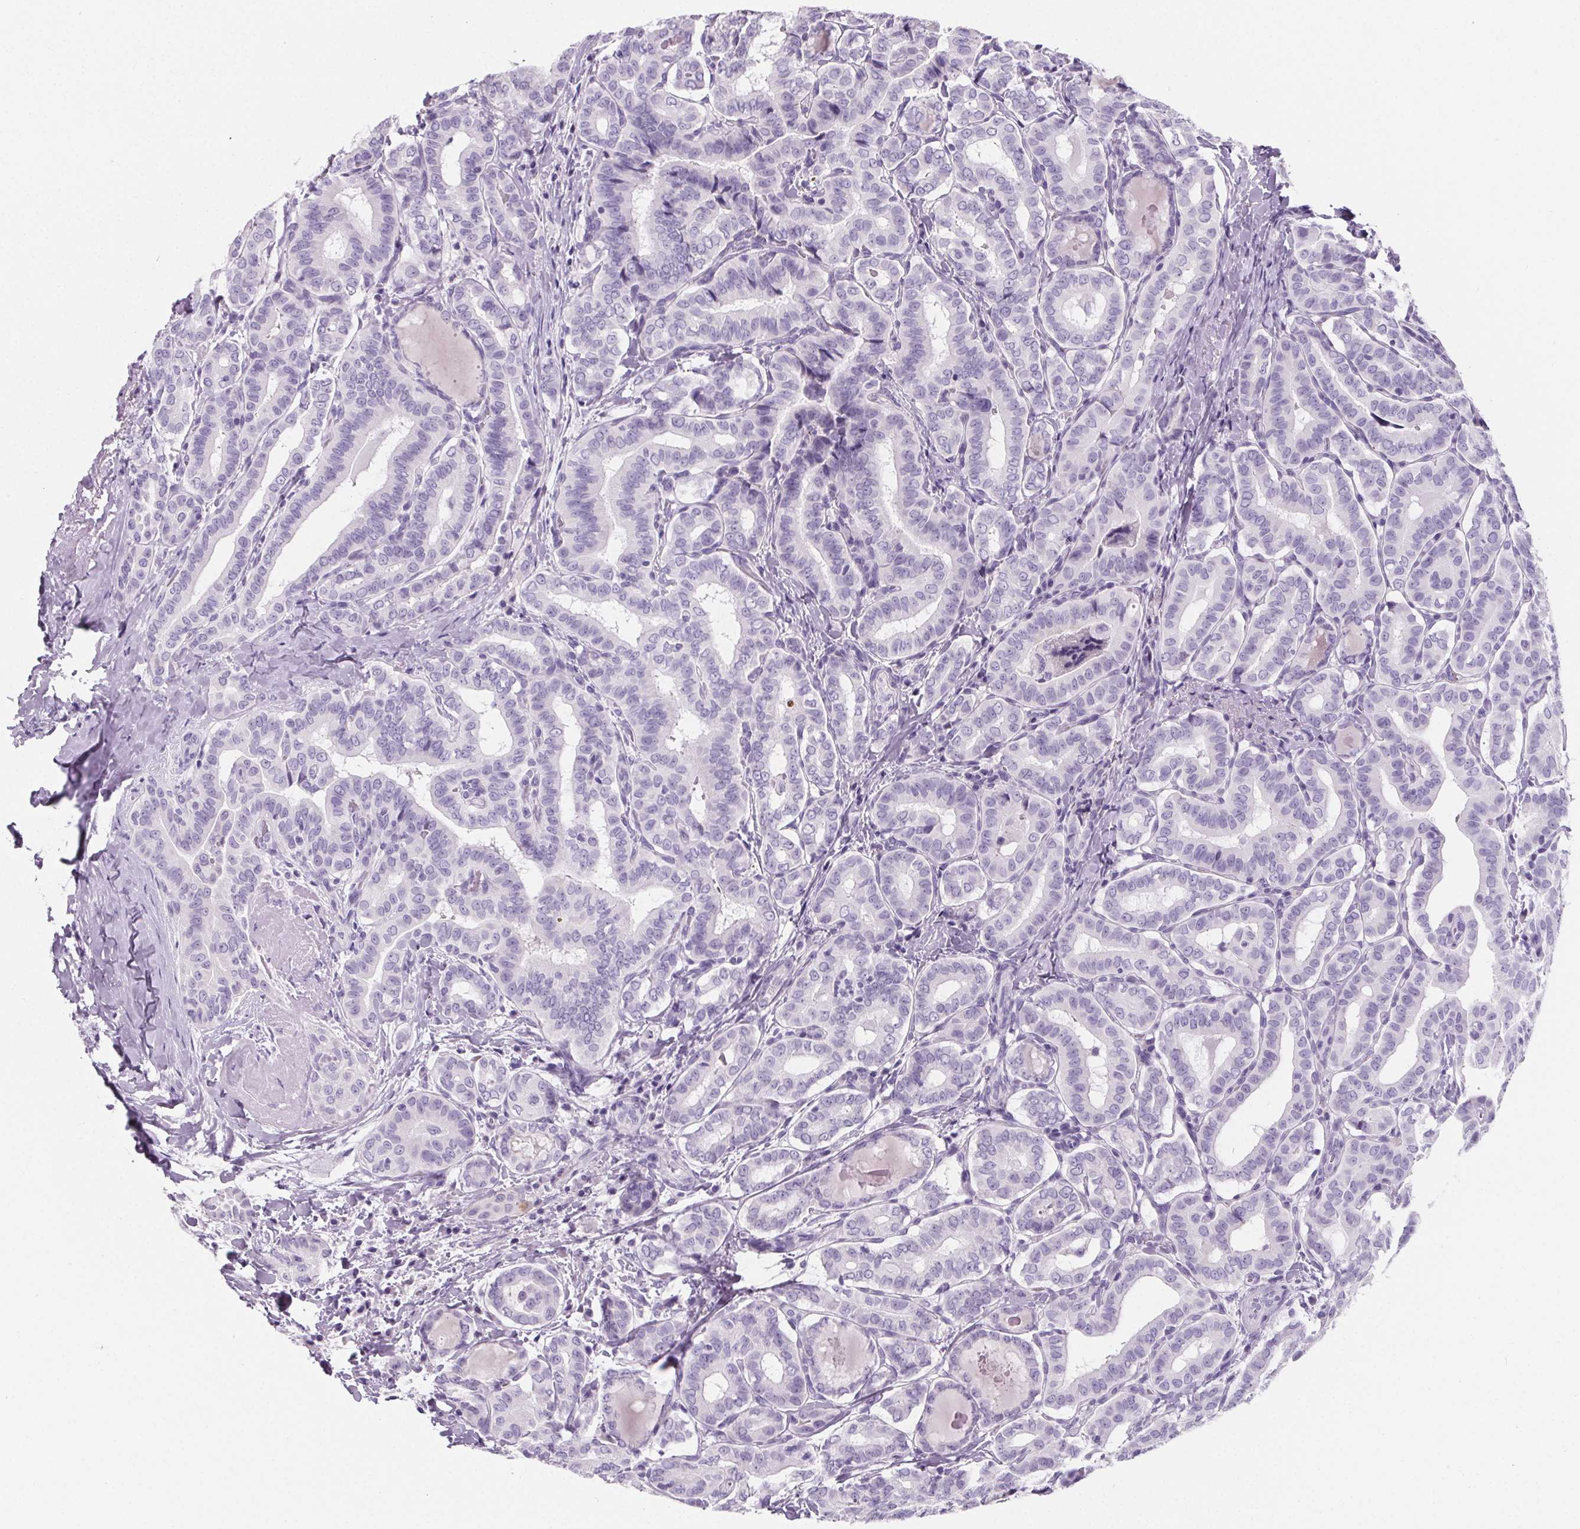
{"staining": {"intensity": "negative", "quantity": "none", "location": "none"}, "tissue": "thyroid cancer", "cell_type": "Tumor cells", "image_type": "cancer", "snomed": [{"axis": "morphology", "description": "Papillary adenocarcinoma, NOS"}, {"axis": "morphology", "description": "Papillary adenoma metastatic"}, {"axis": "topography", "description": "Thyroid gland"}], "caption": "Tumor cells show no significant positivity in papillary adenoma metastatic (thyroid).", "gene": "ADRB1", "patient": {"sex": "female", "age": 50}}